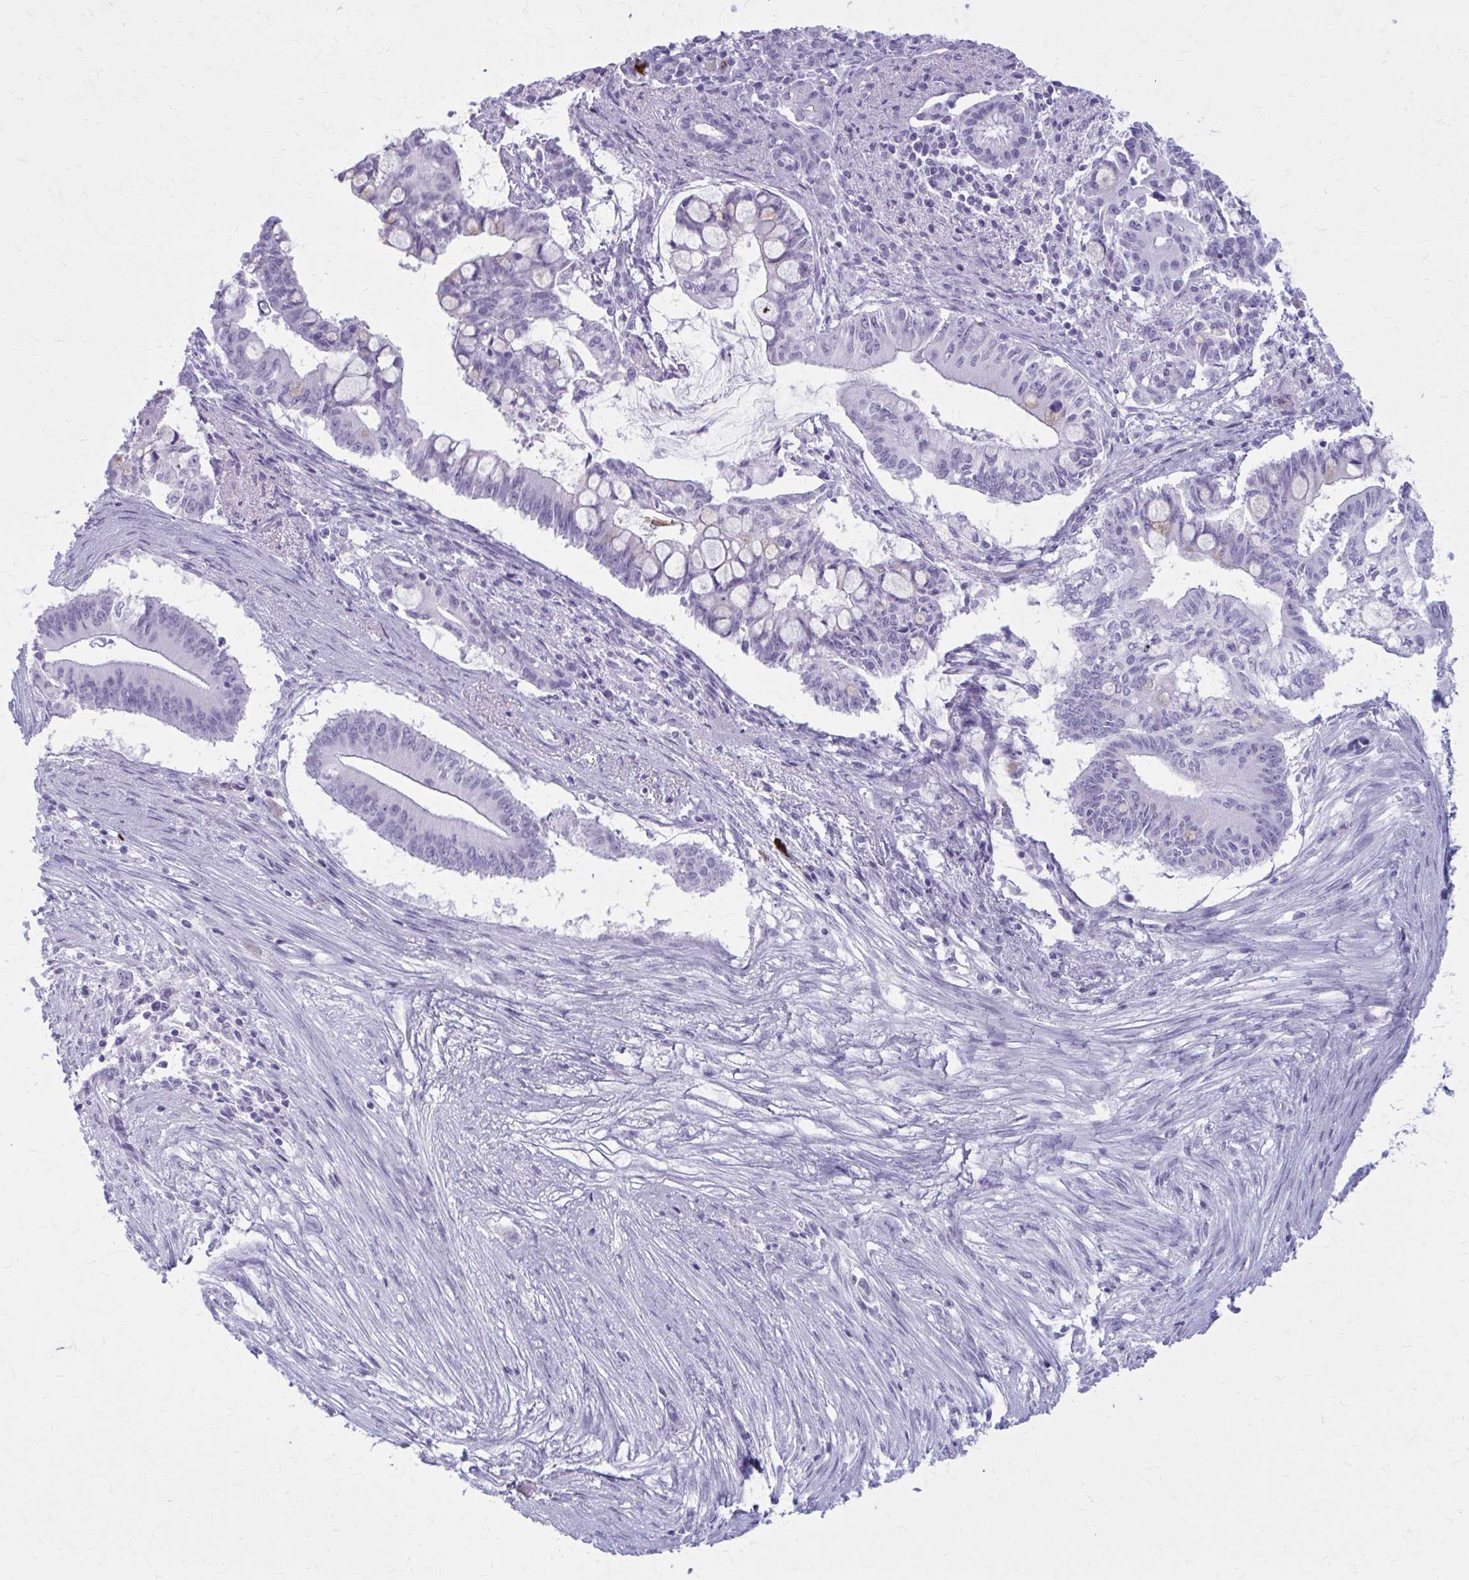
{"staining": {"intensity": "negative", "quantity": "none", "location": "none"}, "tissue": "pancreatic cancer", "cell_type": "Tumor cells", "image_type": "cancer", "snomed": [{"axis": "morphology", "description": "Adenocarcinoma, NOS"}, {"axis": "topography", "description": "Pancreas"}], "caption": "Protein analysis of pancreatic adenocarcinoma displays no significant positivity in tumor cells.", "gene": "ZDHHC7", "patient": {"sex": "male", "age": 68}}